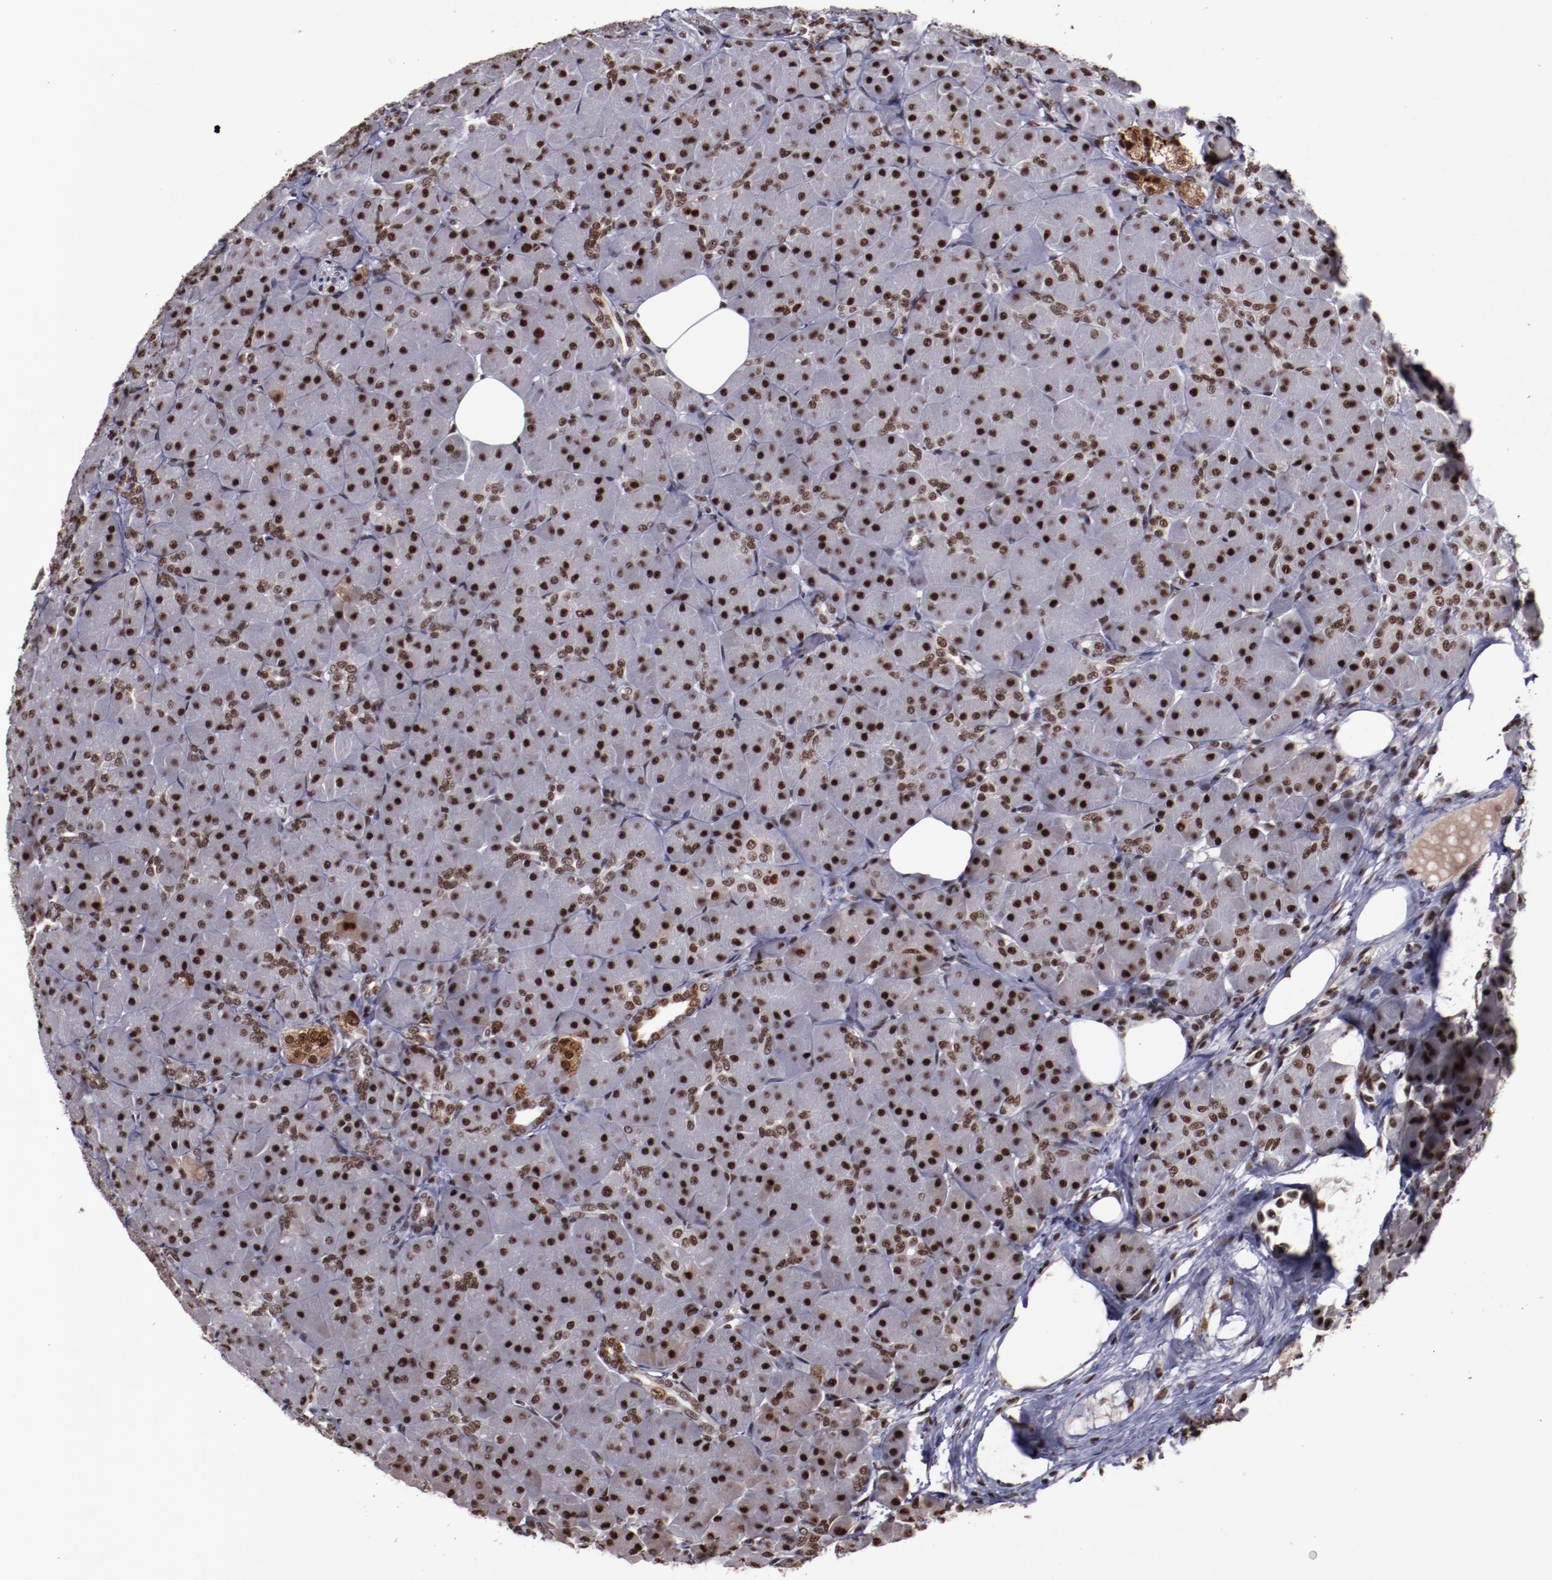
{"staining": {"intensity": "moderate", "quantity": ">75%", "location": "nuclear"}, "tissue": "pancreas", "cell_type": "Exocrine glandular cells", "image_type": "normal", "snomed": [{"axis": "morphology", "description": "Normal tissue, NOS"}, {"axis": "topography", "description": "Pancreas"}], "caption": "Immunohistochemical staining of normal human pancreas shows >75% levels of moderate nuclear protein staining in approximately >75% of exocrine glandular cells. The staining is performed using DAB brown chromogen to label protein expression. The nuclei are counter-stained blue using hematoxylin.", "gene": "ERH", "patient": {"sex": "male", "age": 66}}